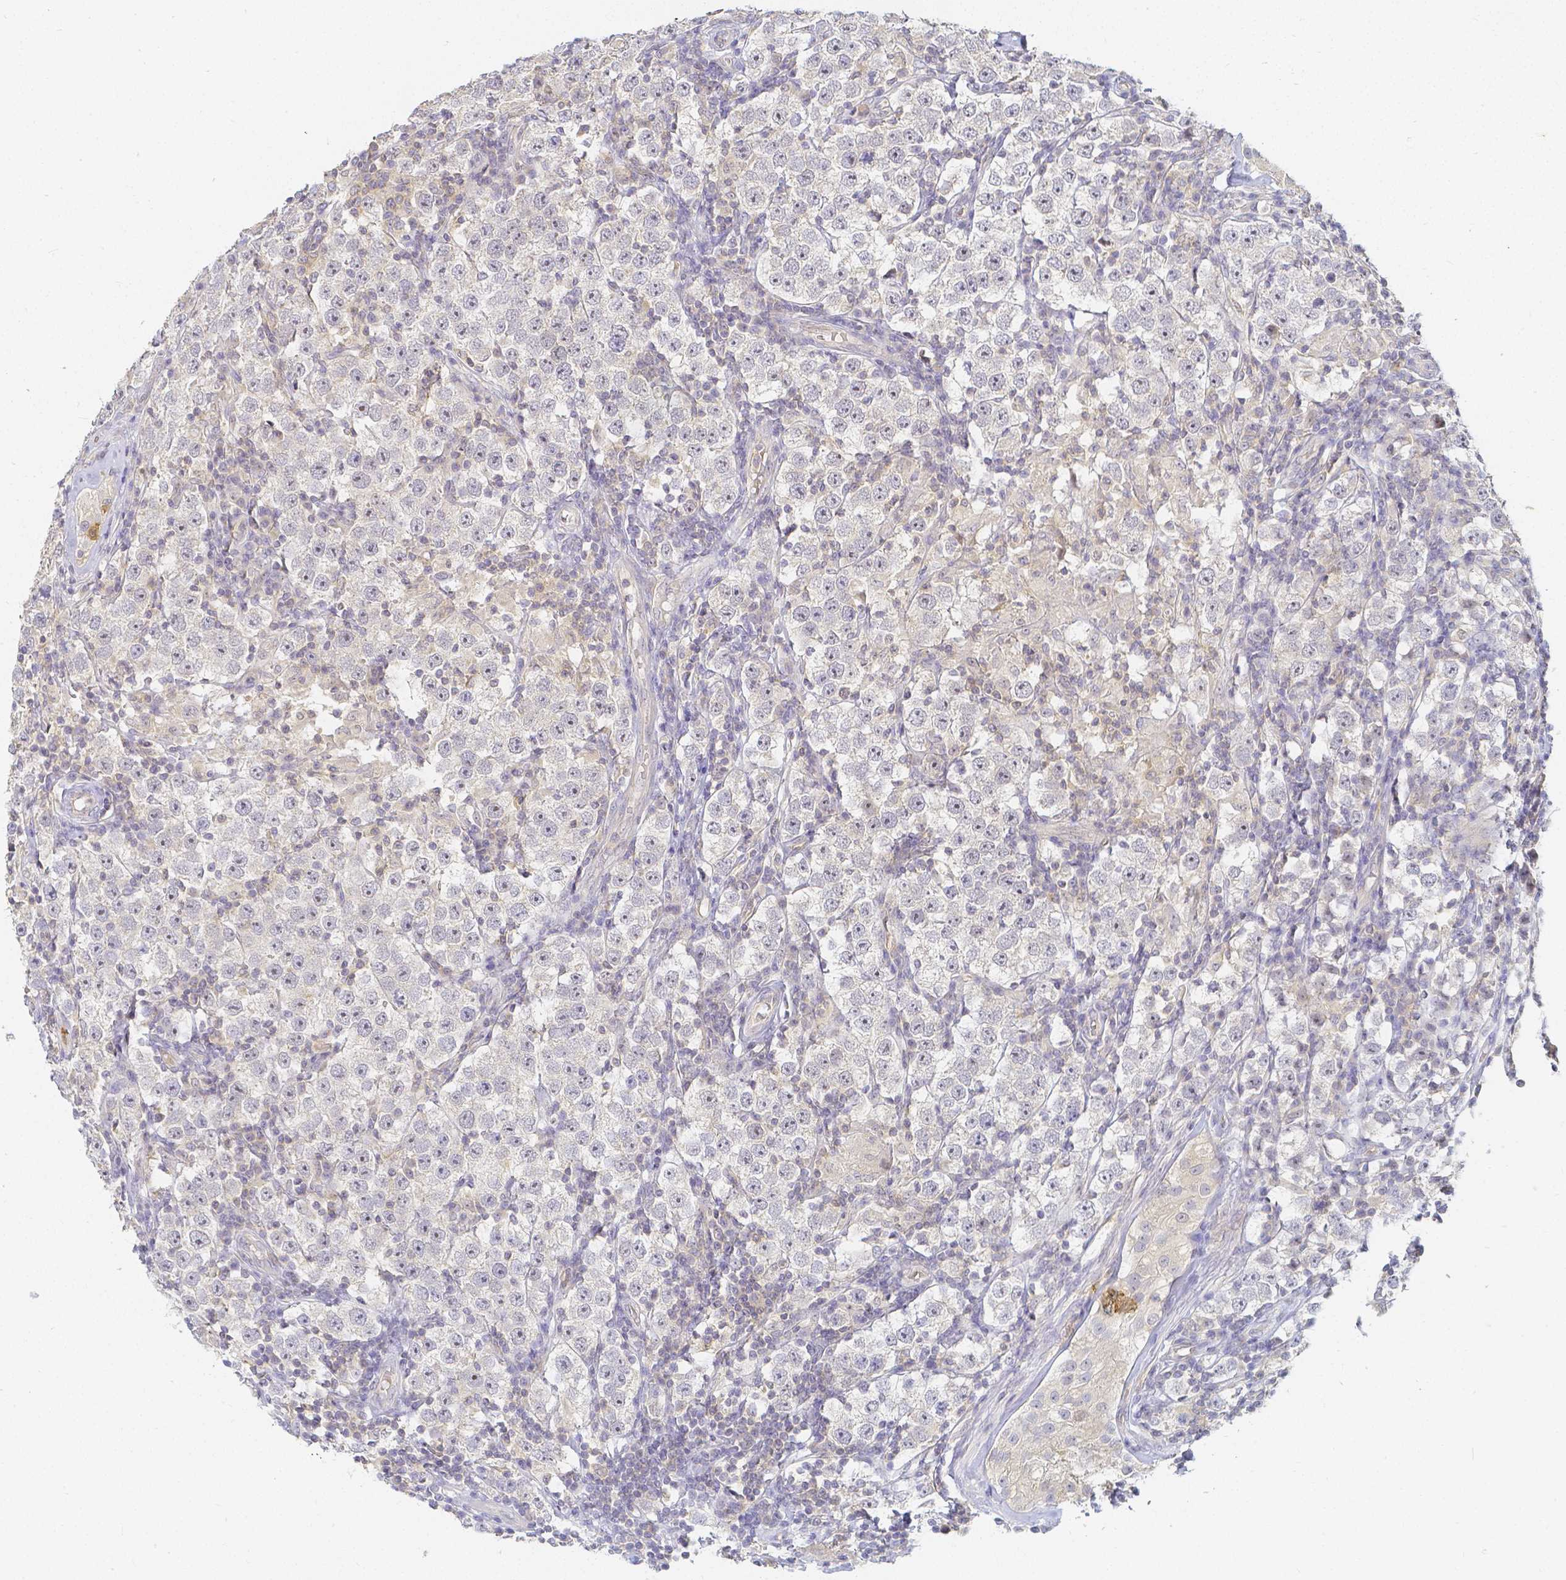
{"staining": {"intensity": "negative", "quantity": "none", "location": "none"}, "tissue": "urothelial cancer", "cell_type": "Tumor cells", "image_type": "cancer", "snomed": [{"axis": "morphology", "description": "Normal tissue, NOS"}, {"axis": "morphology", "description": "Urothelial carcinoma, High grade"}, {"axis": "morphology", "description": "Seminoma, NOS"}, {"axis": "morphology", "description": "Carcinoma, Embryonal, NOS"}, {"axis": "topography", "description": "Urinary bladder"}, {"axis": "topography", "description": "Testis"}], "caption": "Urothelial cancer was stained to show a protein in brown. There is no significant positivity in tumor cells. Brightfield microscopy of immunohistochemistry (IHC) stained with DAB (3,3'-diaminobenzidine) (brown) and hematoxylin (blue), captured at high magnification.", "gene": "KCNH1", "patient": {"sex": "male", "age": 41}}